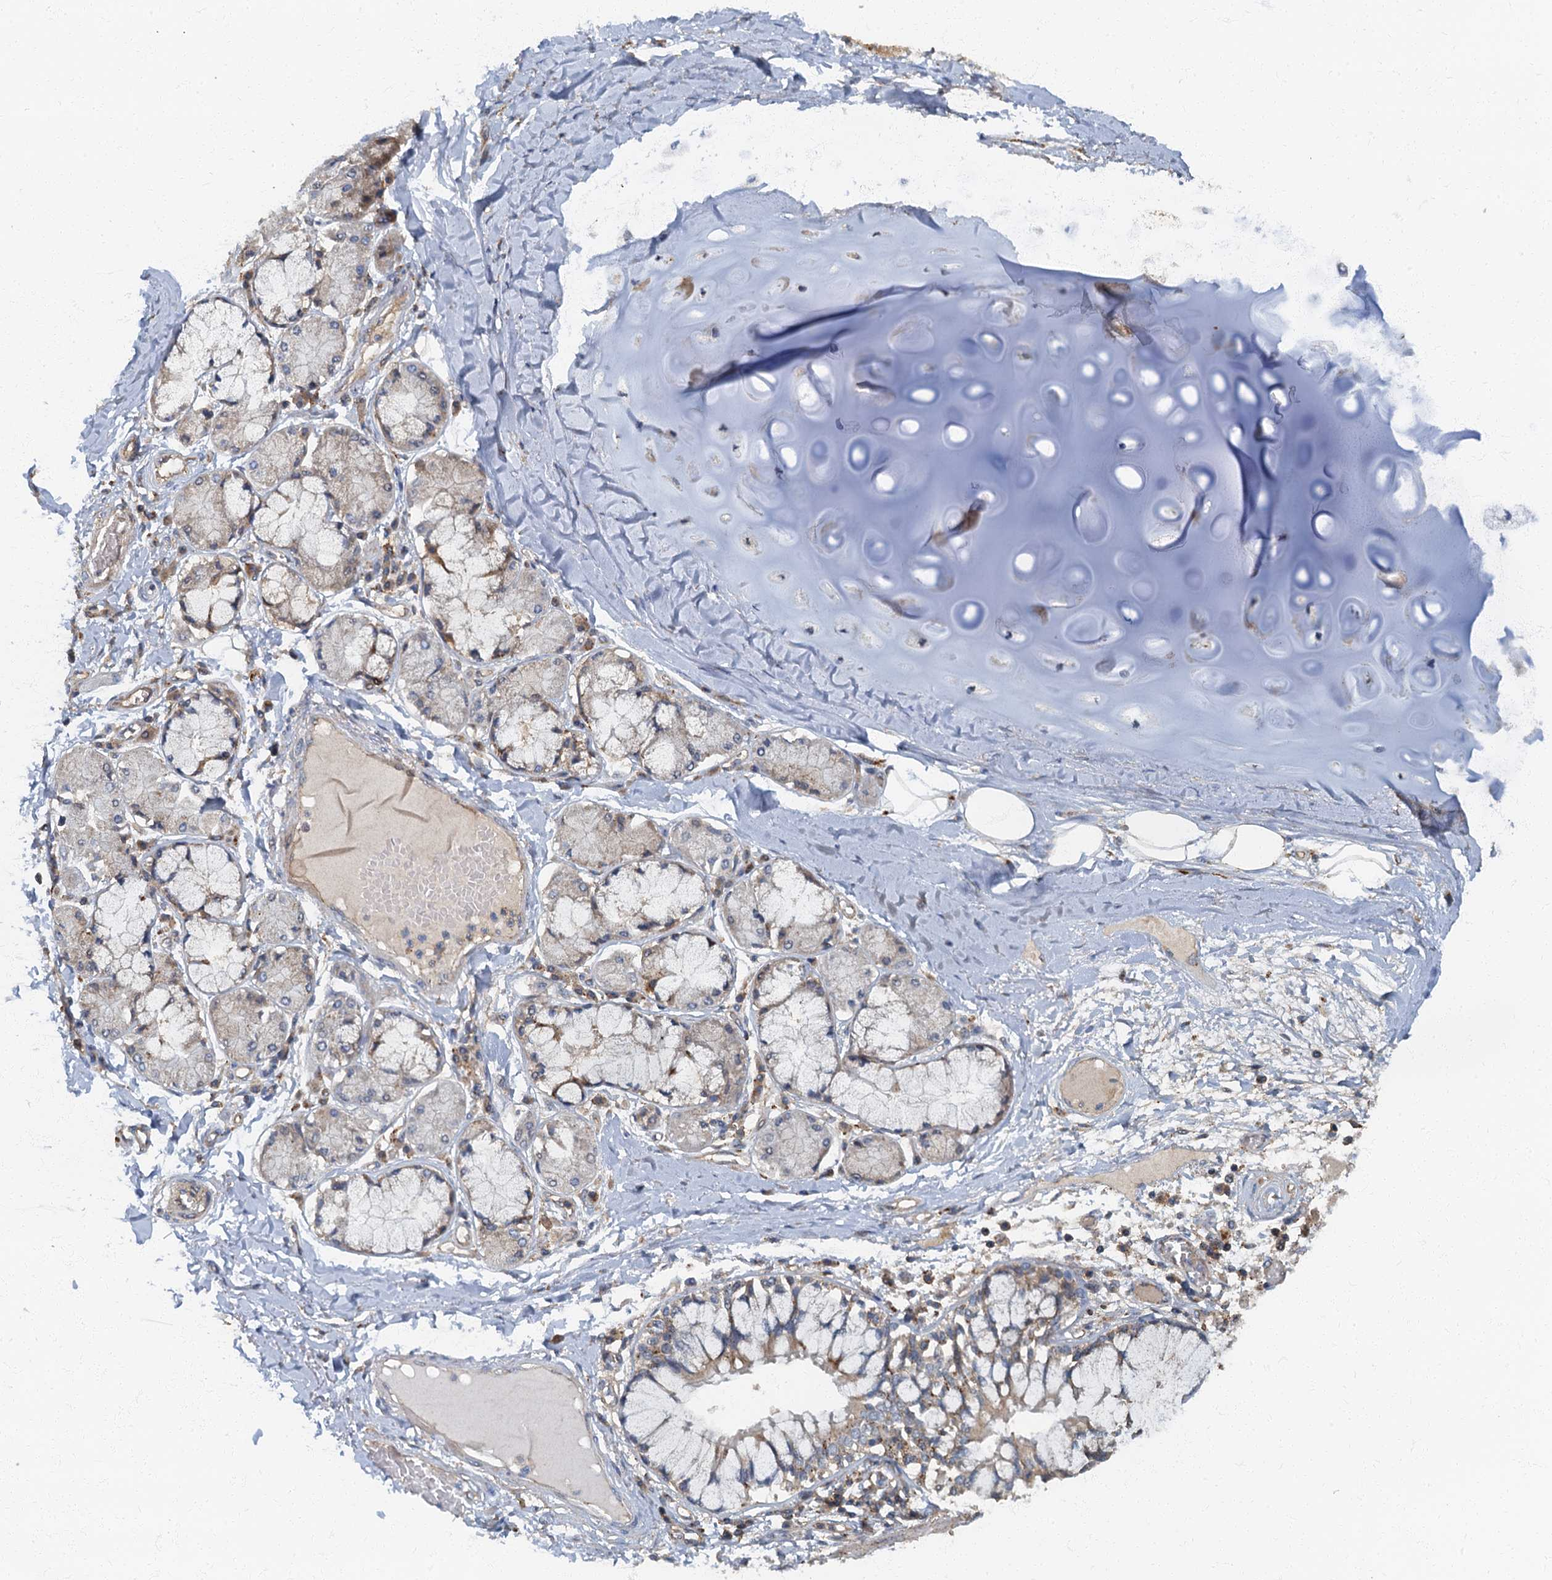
{"staining": {"intensity": "negative", "quantity": "none", "location": "none"}, "tissue": "adipose tissue", "cell_type": "Adipocytes", "image_type": "normal", "snomed": [{"axis": "morphology", "description": "Normal tissue, NOS"}, {"axis": "topography", "description": "Cartilage tissue"}, {"axis": "topography", "description": "Bronchus"}, {"axis": "topography", "description": "Lung"}, {"axis": "topography", "description": "Peripheral nerve tissue"}], "caption": "IHC histopathology image of normal adipose tissue stained for a protein (brown), which exhibits no expression in adipocytes. (DAB IHC visualized using brightfield microscopy, high magnification).", "gene": "ARL11", "patient": {"sex": "female", "age": 49}}